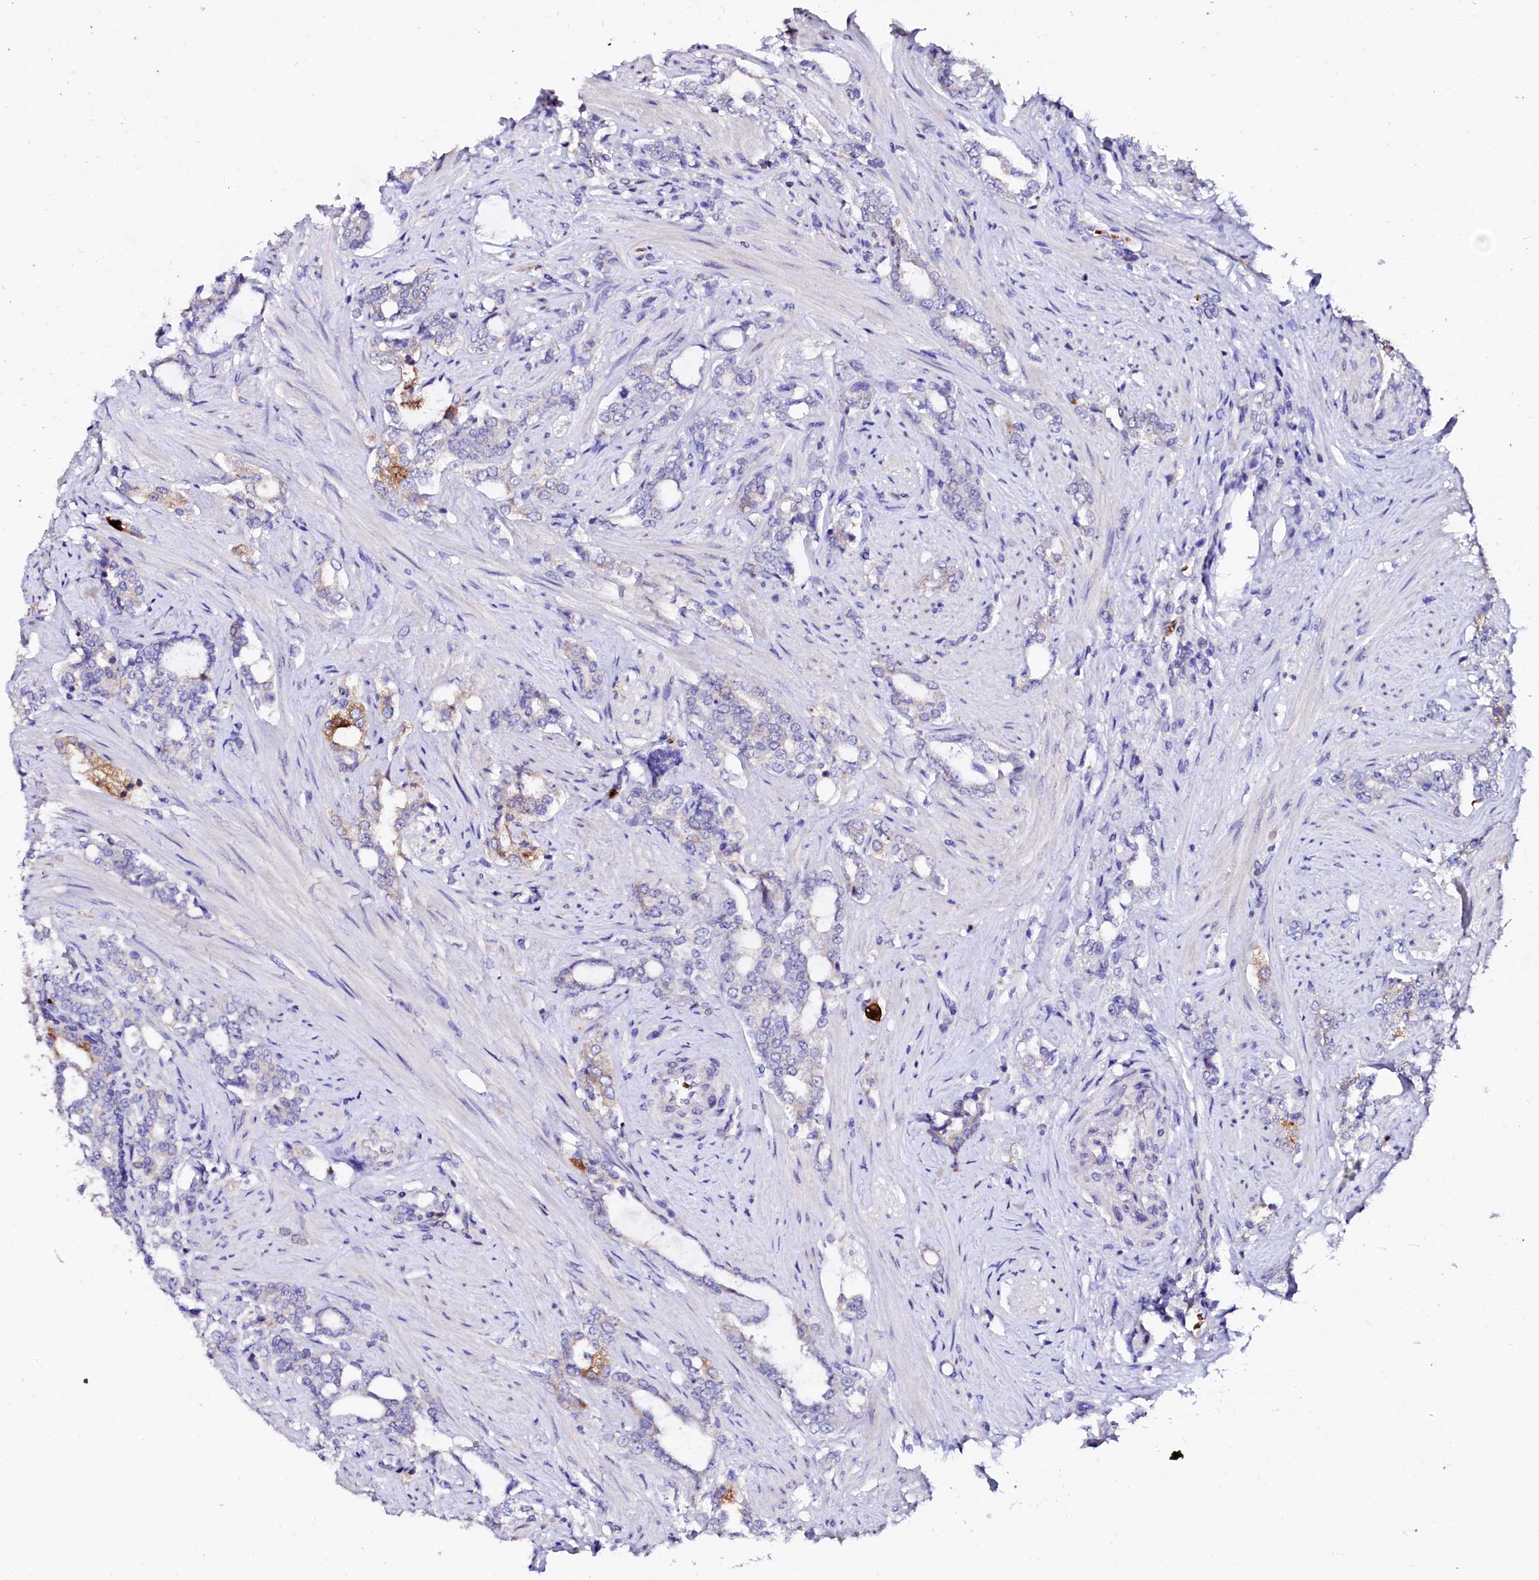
{"staining": {"intensity": "strong", "quantity": "<25%", "location": "cytoplasmic/membranous"}, "tissue": "prostate cancer", "cell_type": "Tumor cells", "image_type": "cancer", "snomed": [{"axis": "morphology", "description": "Adenocarcinoma, High grade"}, {"axis": "topography", "description": "Prostate"}], "caption": "Protein expression analysis of human prostate cancer reveals strong cytoplasmic/membranous expression in approximately <25% of tumor cells. Using DAB (brown) and hematoxylin (blue) stains, captured at high magnification using brightfield microscopy.", "gene": "RAB27A", "patient": {"sex": "male", "age": 64}}